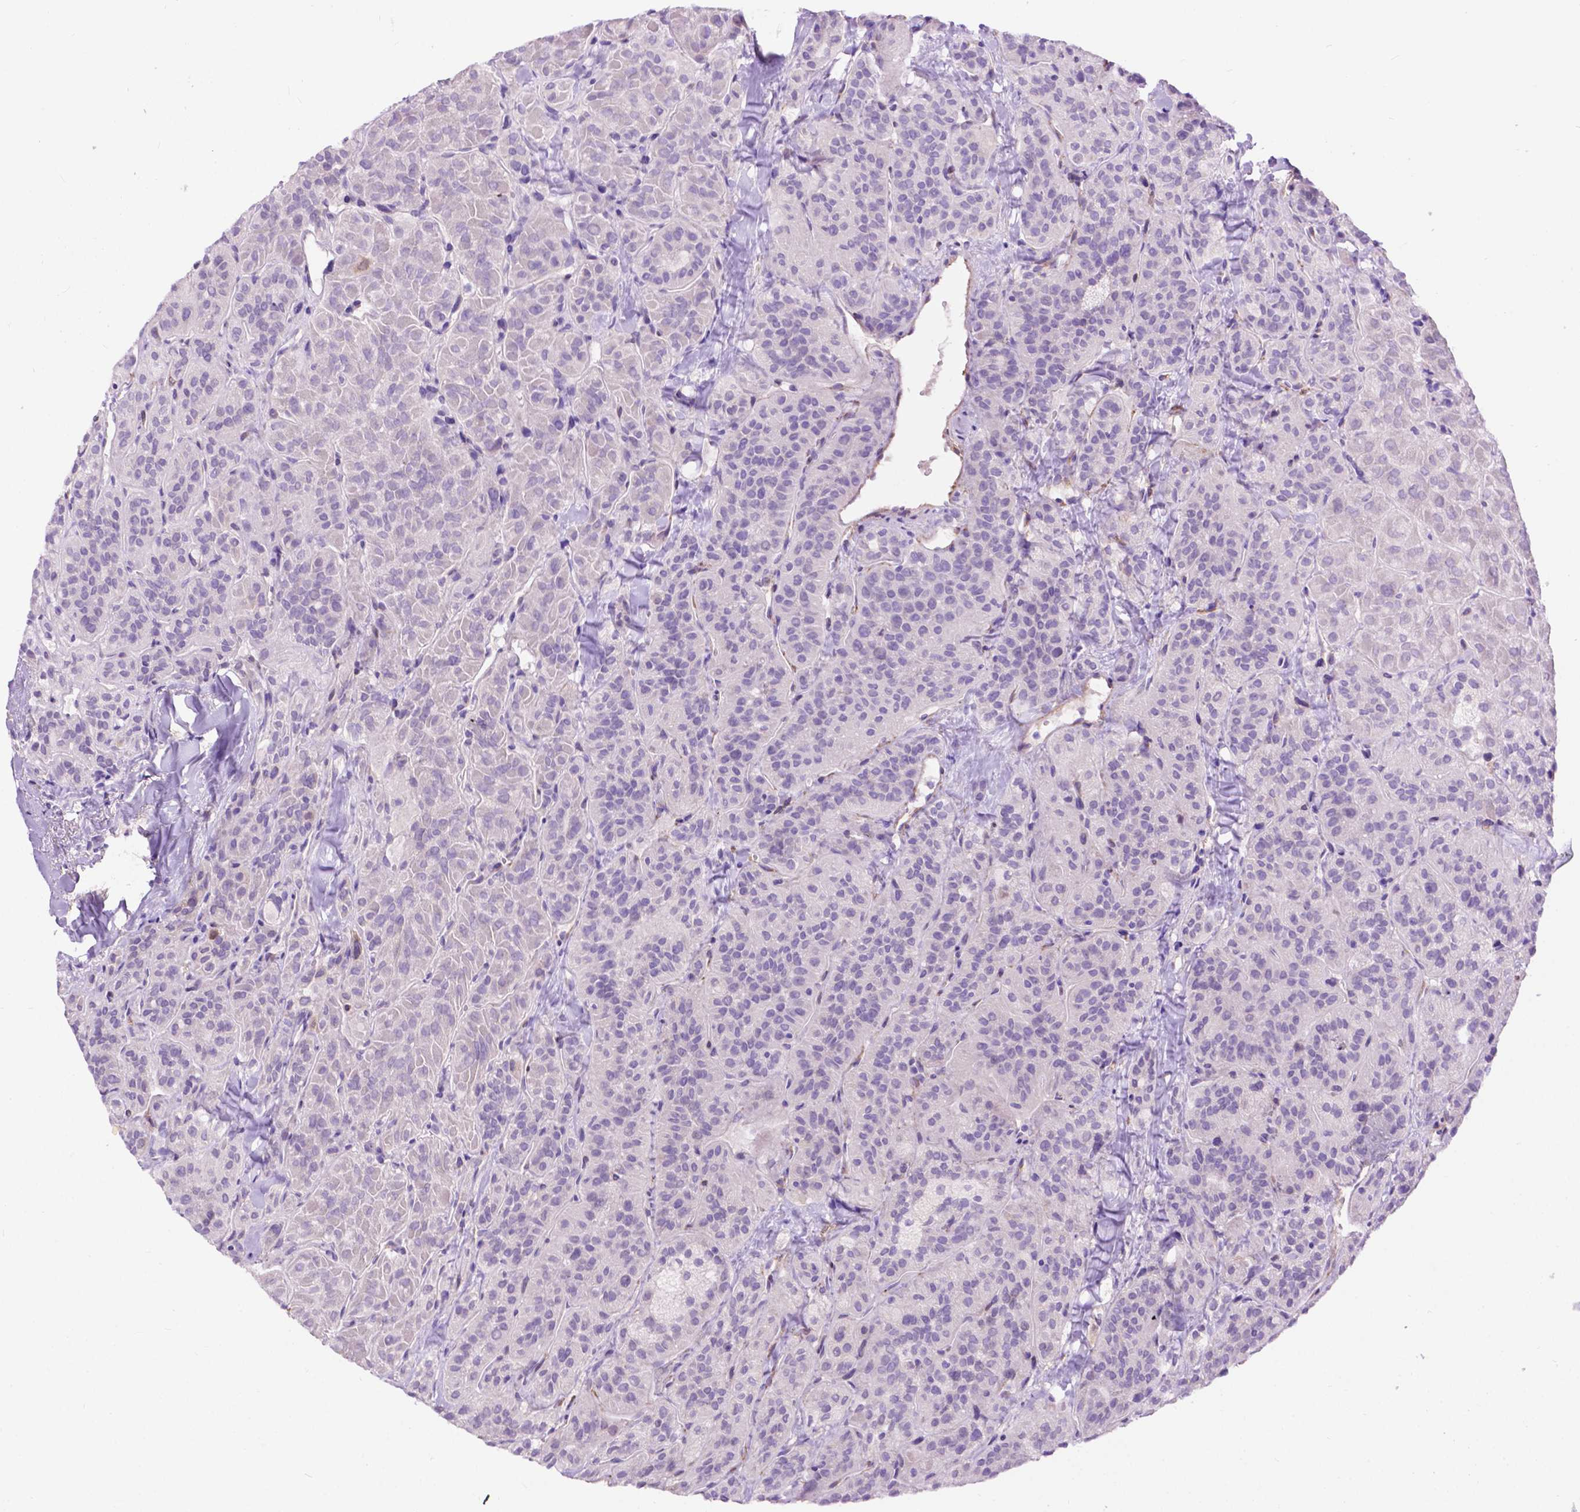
{"staining": {"intensity": "negative", "quantity": "none", "location": "none"}, "tissue": "thyroid cancer", "cell_type": "Tumor cells", "image_type": "cancer", "snomed": [{"axis": "morphology", "description": "Papillary adenocarcinoma, NOS"}, {"axis": "topography", "description": "Thyroid gland"}], "caption": "The histopathology image shows no staining of tumor cells in thyroid cancer.", "gene": "PCDHA12", "patient": {"sex": "female", "age": 45}}